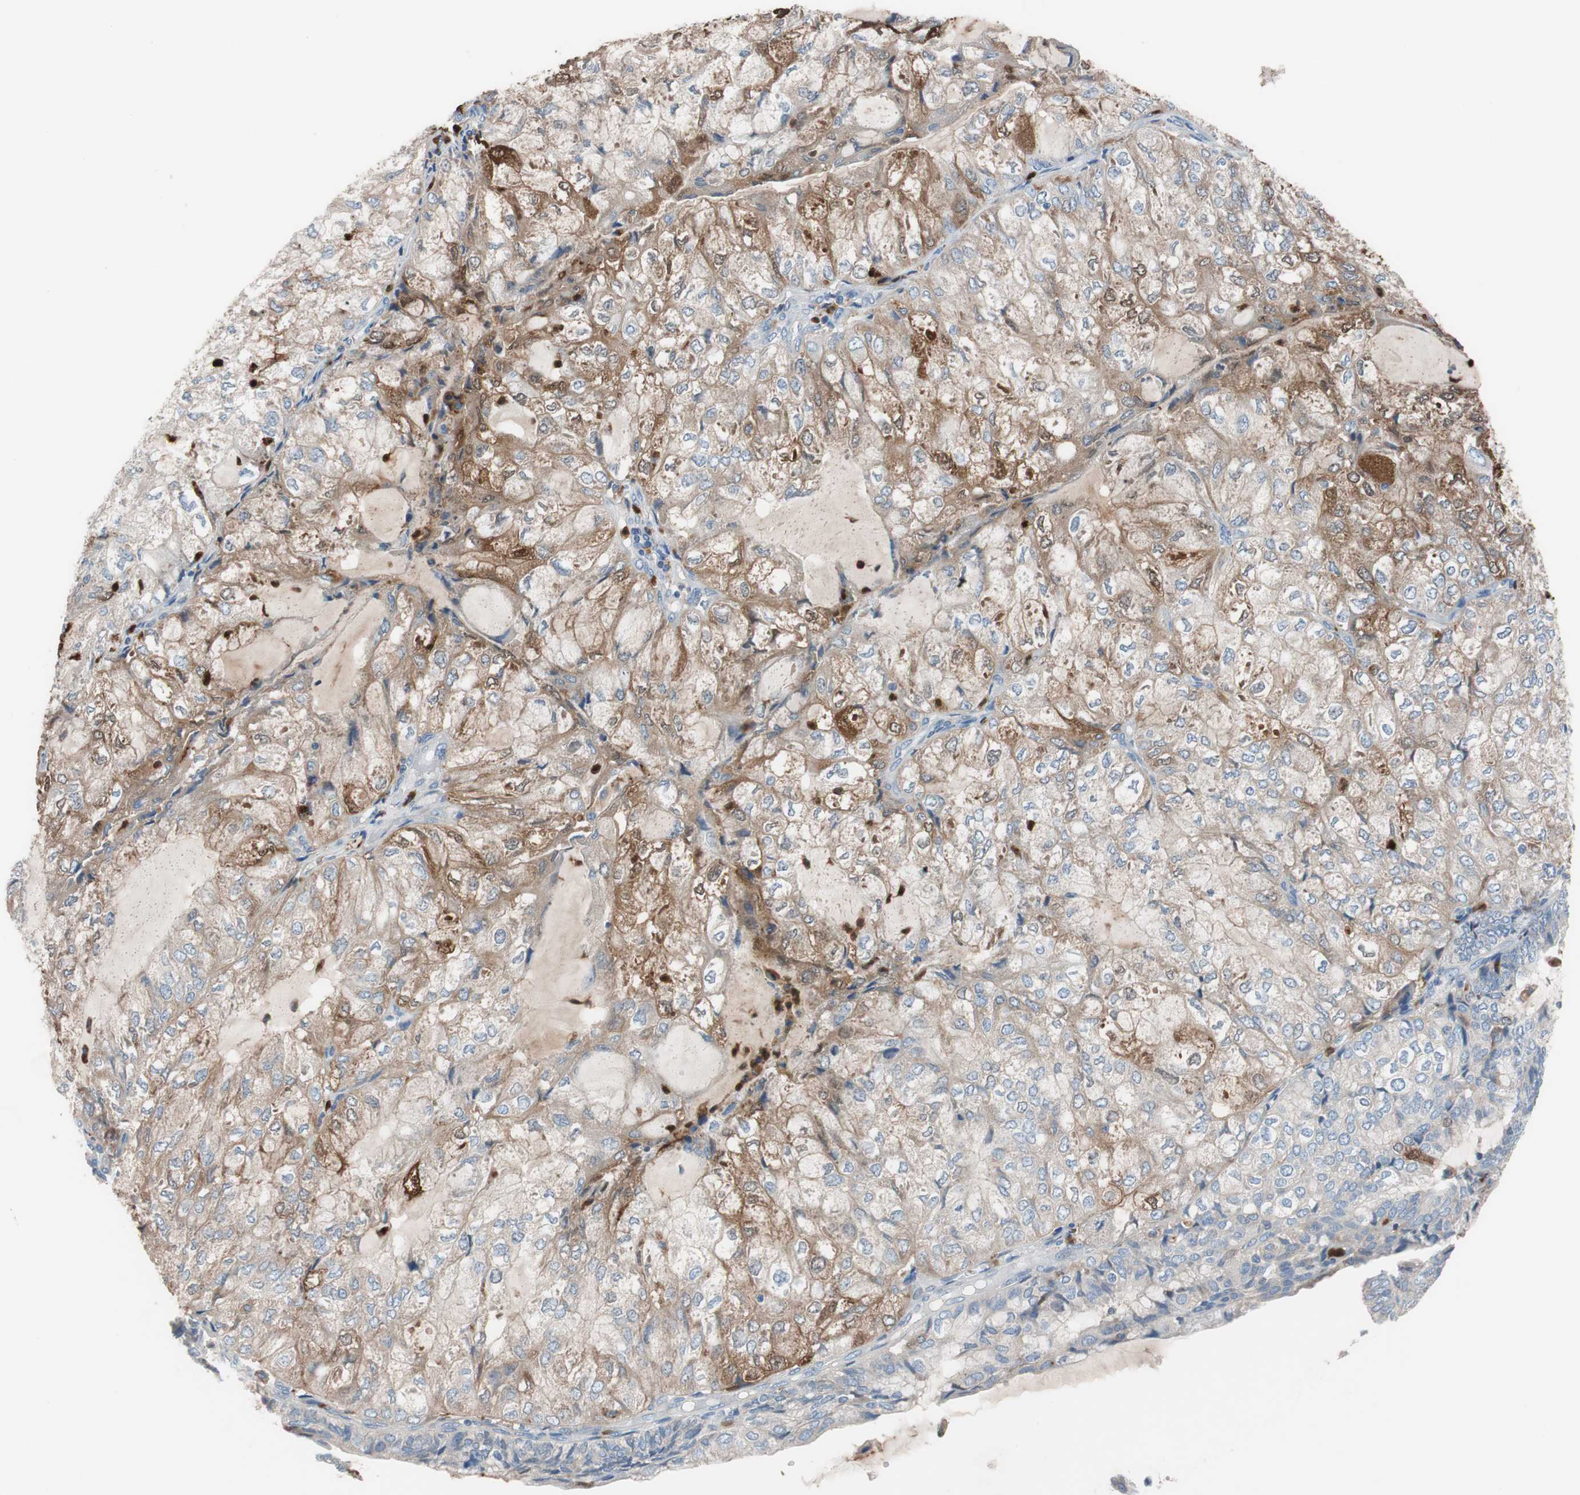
{"staining": {"intensity": "moderate", "quantity": "25%-75%", "location": "cytoplasmic/membranous"}, "tissue": "endometrial cancer", "cell_type": "Tumor cells", "image_type": "cancer", "snomed": [{"axis": "morphology", "description": "Adenocarcinoma, NOS"}, {"axis": "topography", "description": "Endometrium"}], "caption": "The histopathology image shows immunohistochemical staining of adenocarcinoma (endometrial). There is moderate cytoplasmic/membranous expression is seen in approximately 25%-75% of tumor cells.", "gene": "CLEC4D", "patient": {"sex": "female", "age": 81}}